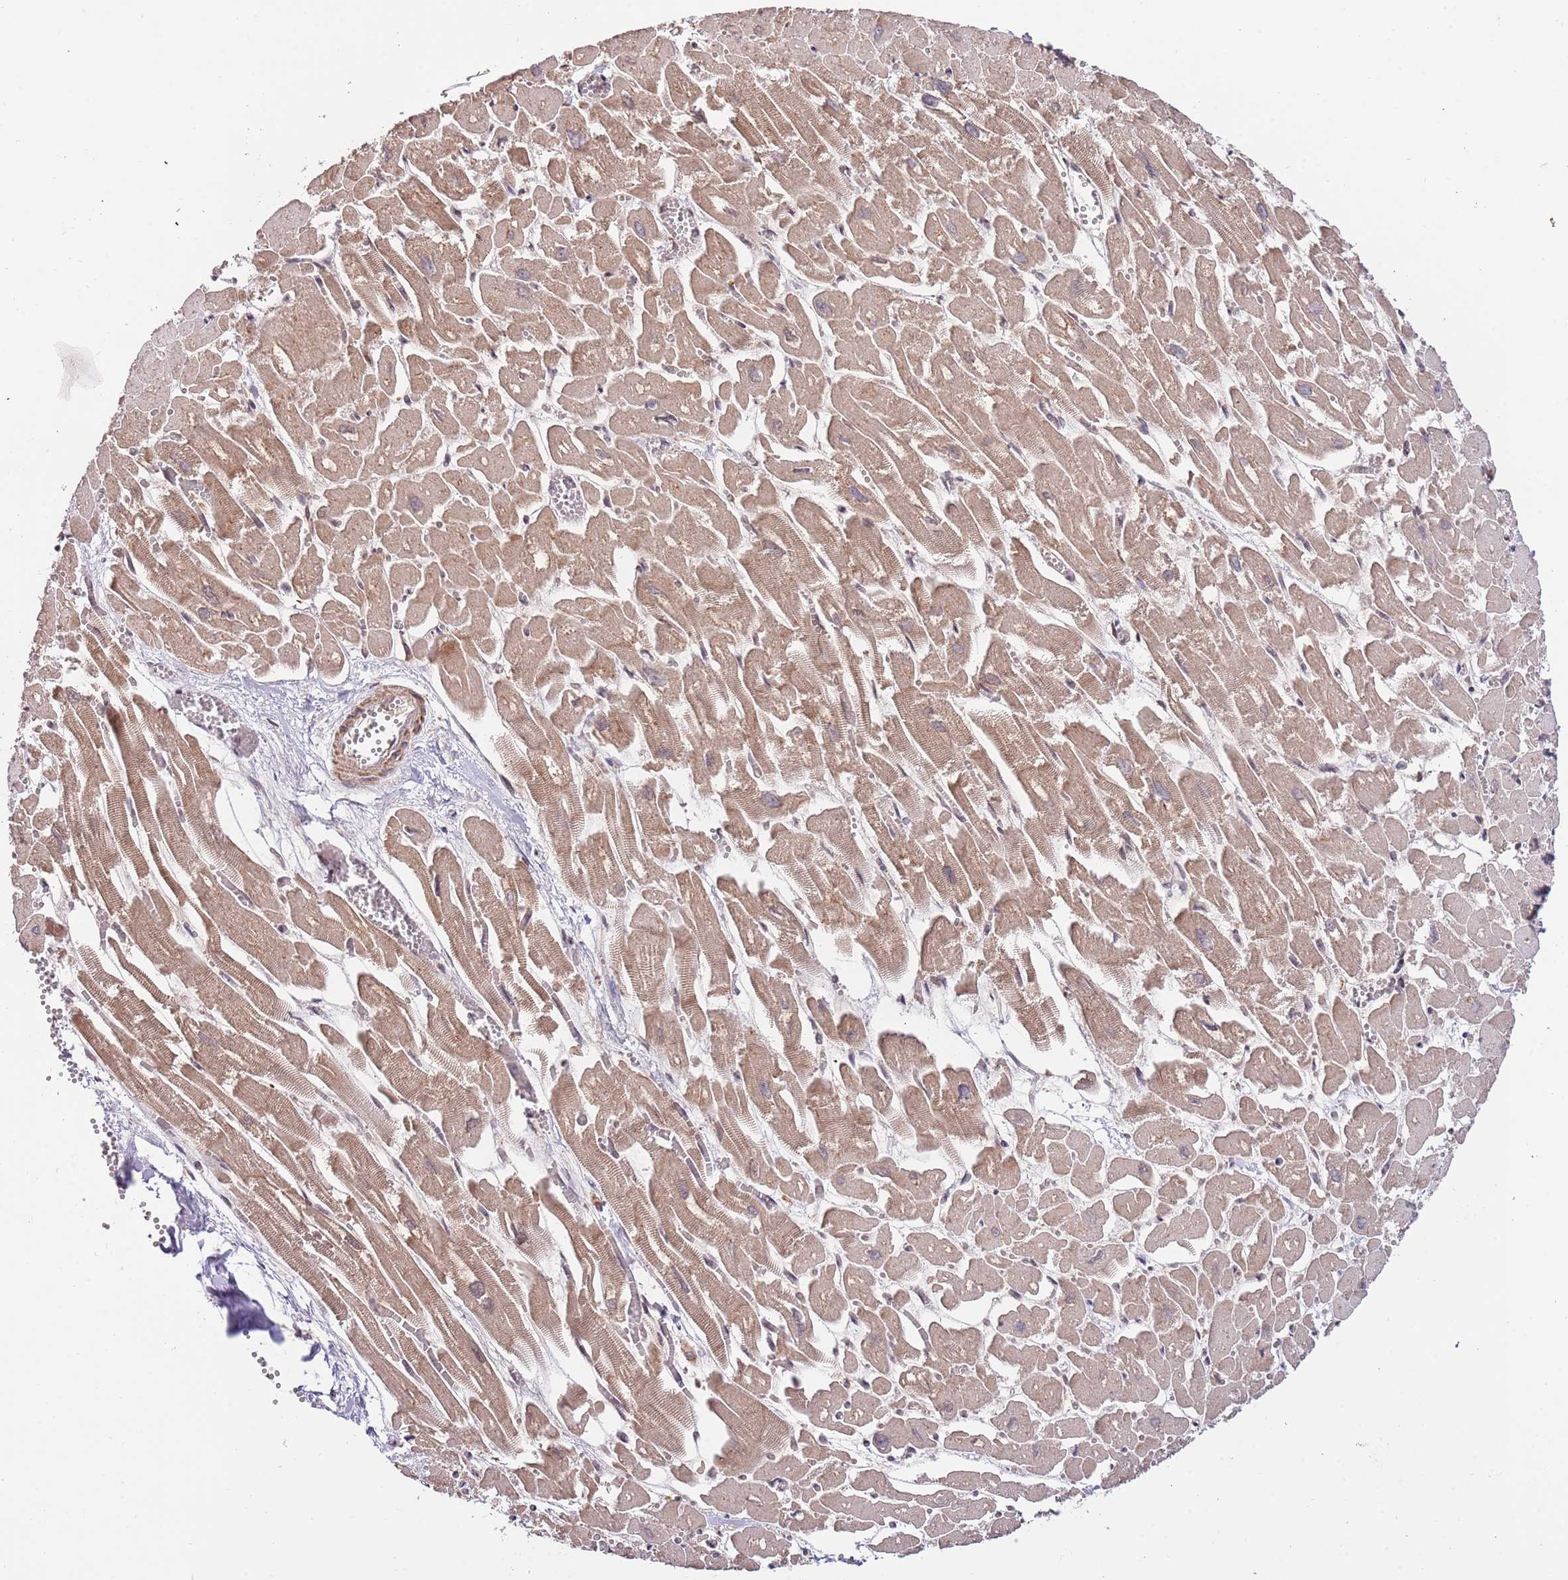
{"staining": {"intensity": "moderate", "quantity": ">75%", "location": "cytoplasmic/membranous"}, "tissue": "heart muscle", "cell_type": "Cardiomyocytes", "image_type": "normal", "snomed": [{"axis": "morphology", "description": "Normal tissue, NOS"}, {"axis": "topography", "description": "Heart"}], "caption": "An IHC photomicrograph of unremarkable tissue is shown. Protein staining in brown shows moderate cytoplasmic/membranous positivity in heart muscle within cardiomyocytes. The protein of interest is shown in brown color, while the nuclei are stained blue.", "gene": "RIF1", "patient": {"sex": "male", "age": 54}}